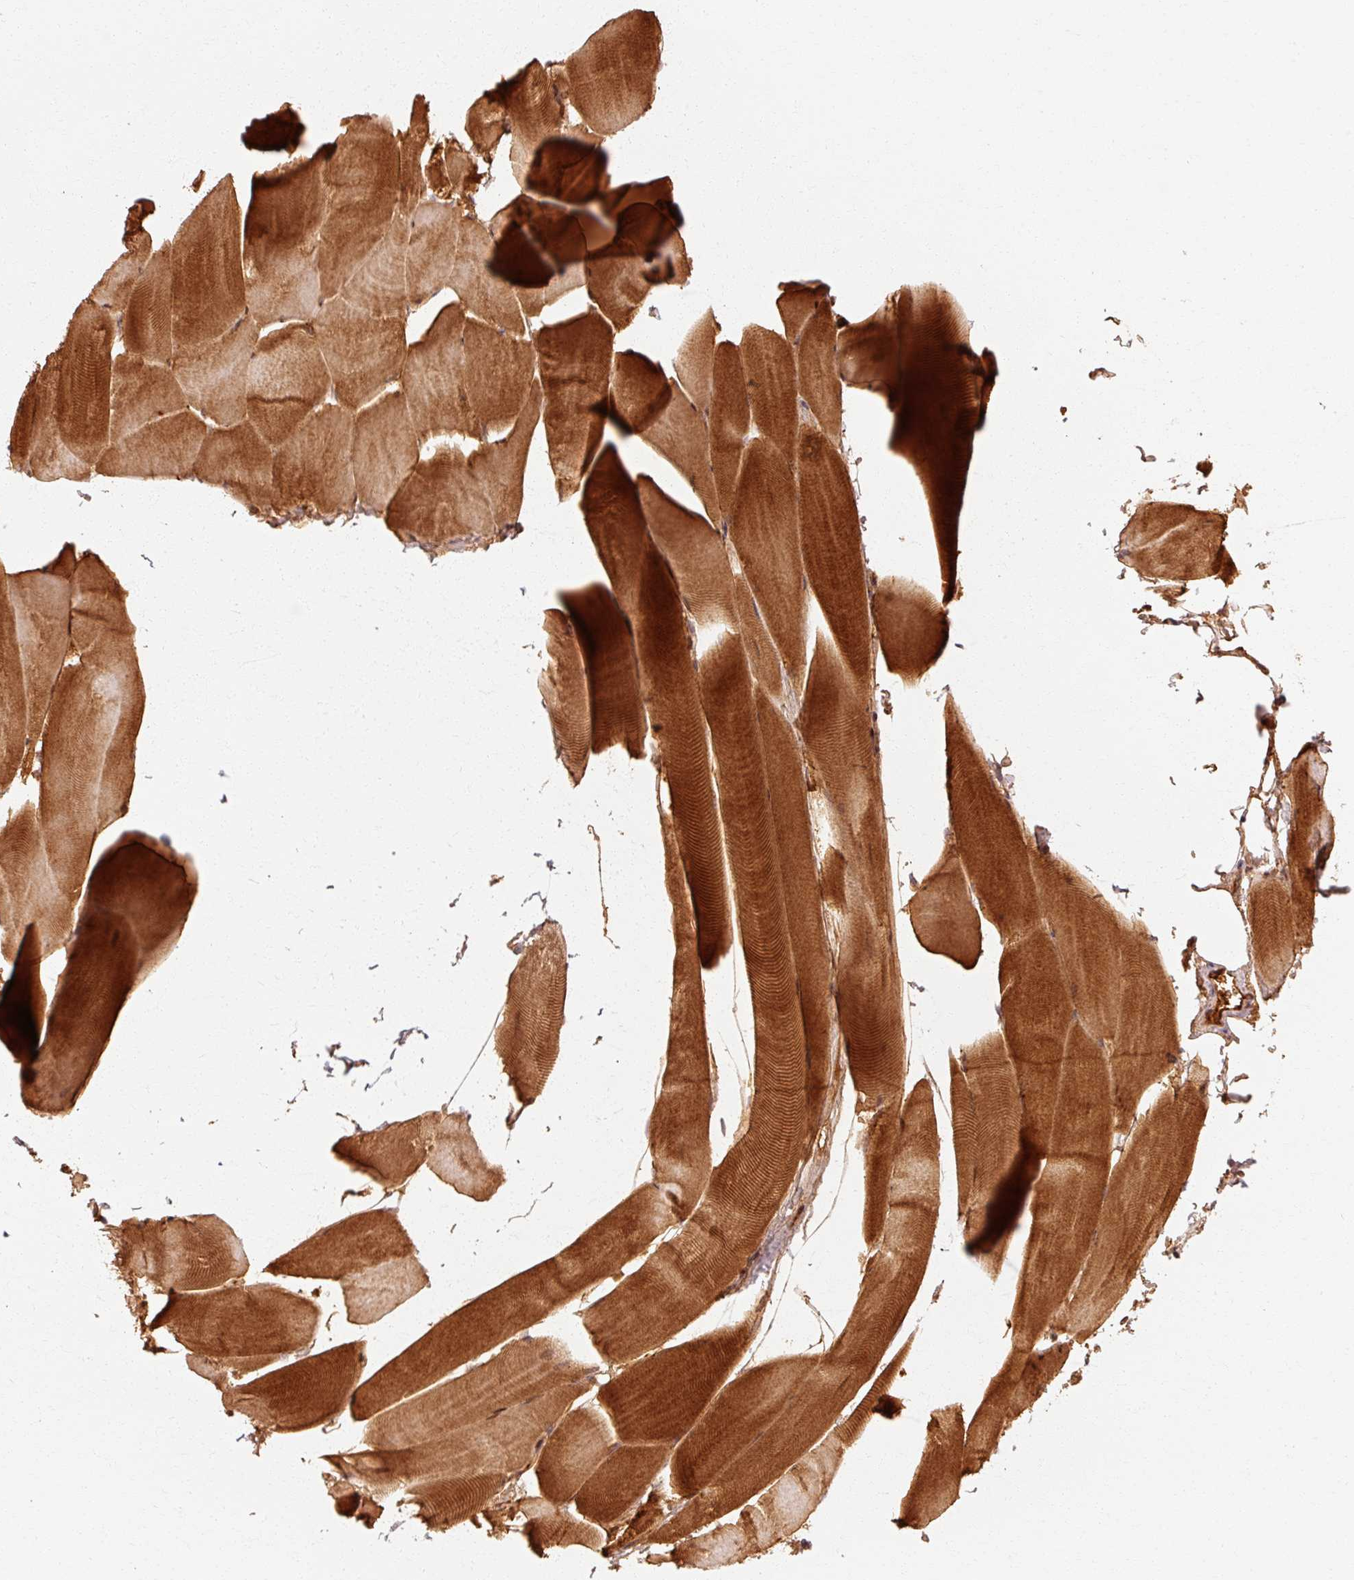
{"staining": {"intensity": "strong", "quantity": "25%-75%", "location": "cytoplasmic/membranous,nuclear"}, "tissue": "skeletal muscle", "cell_type": "Myocytes", "image_type": "normal", "snomed": [{"axis": "morphology", "description": "Normal tissue, NOS"}, {"axis": "topography", "description": "Skeletal muscle"}], "caption": "Myocytes display high levels of strong cytoplasmic/membranous,nuclear positivity in approximately 25%-75% of cells in unremarkable skeletal muscle.", "gene": "CTNNA1", "patient": {"sex": "female", "age": 64}}